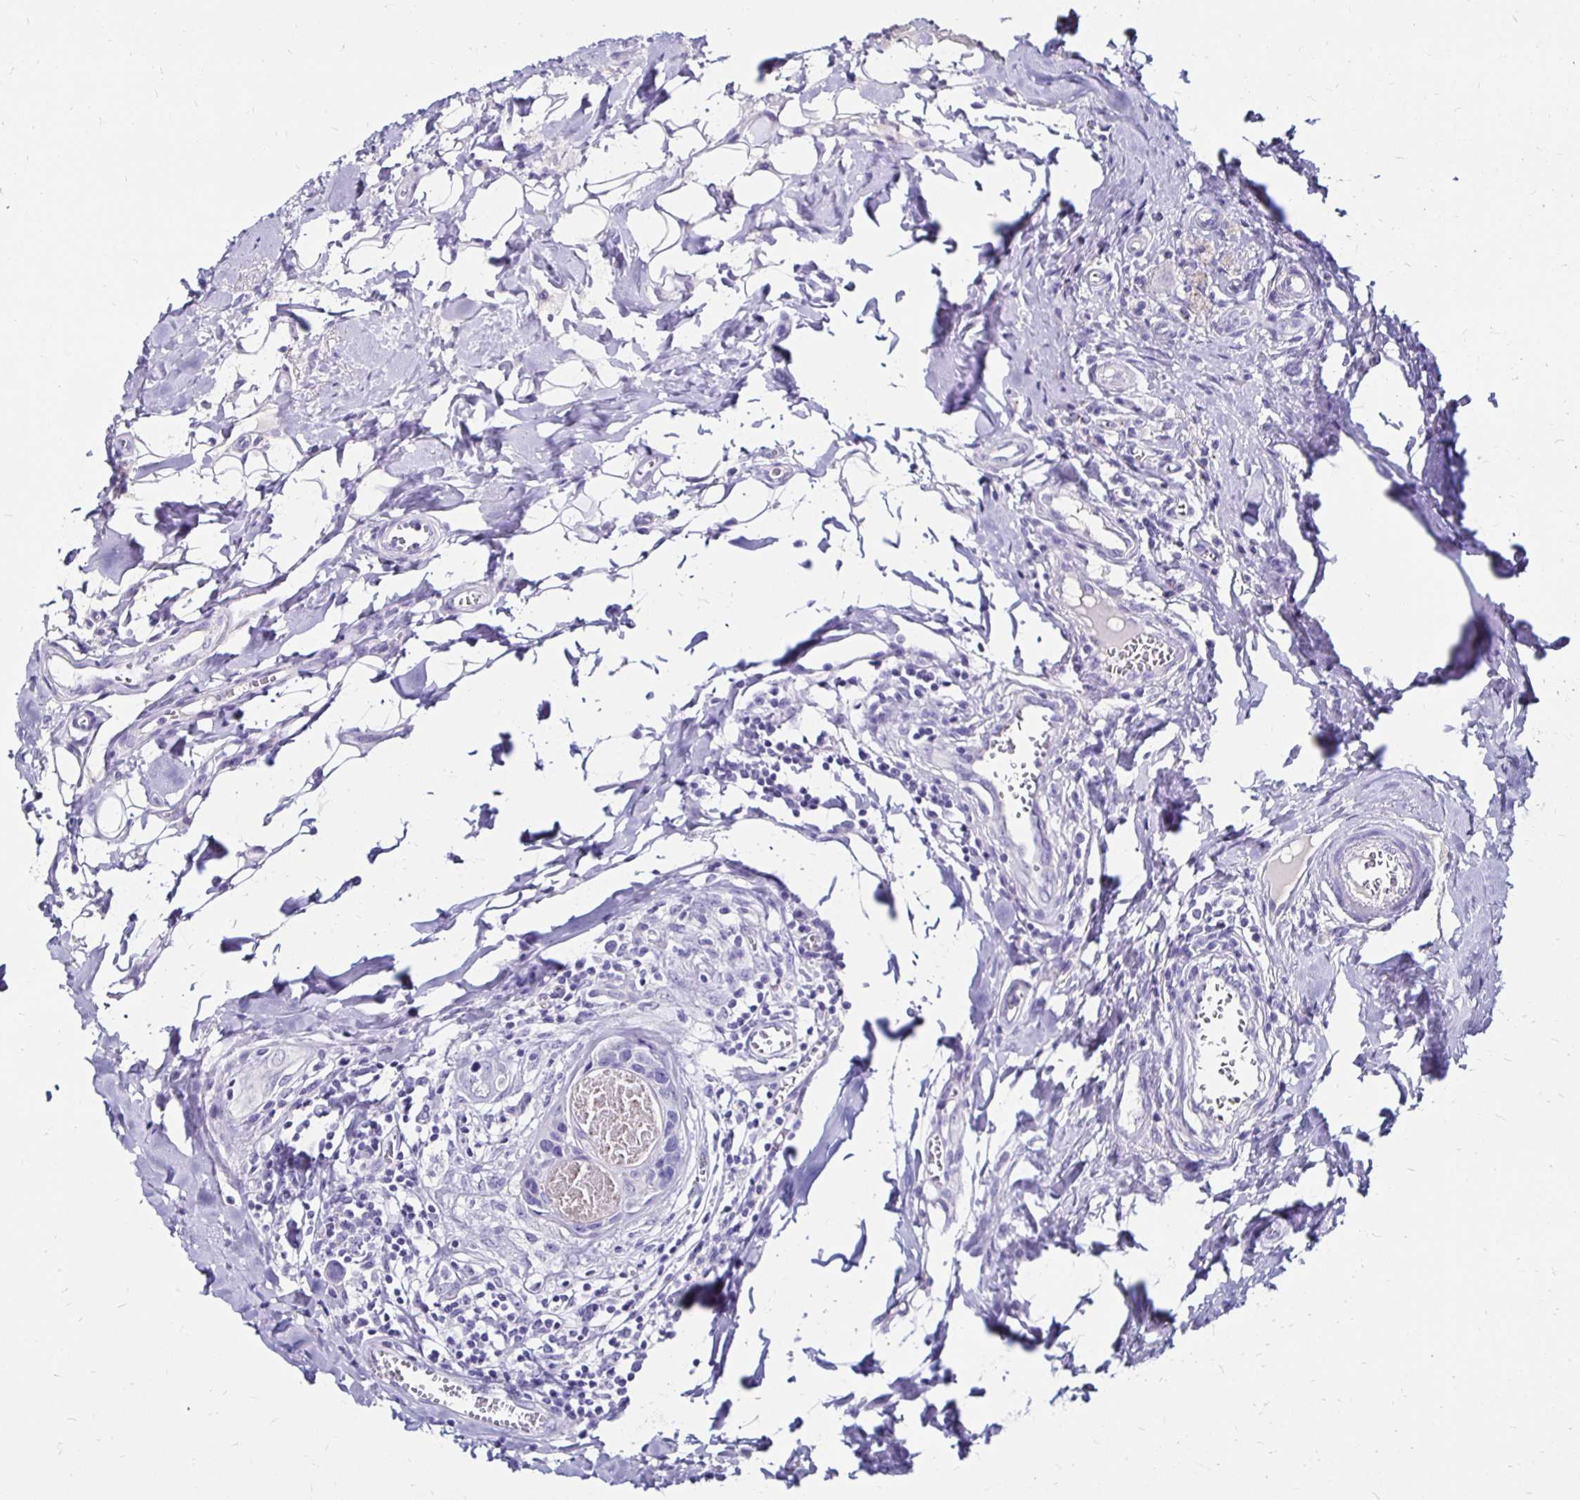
{"staining": {"intensity": "negative", "quantity": "none", "location": "none"}, "tissue": "breast cancer", "cell_type": "Tumor cells", "image_type": "cancer", "snomed": [{"axis": "morphology", "description": "Duct carcinoma"}, {"axis": "topography", "description": "Breast"}], "caption": "Immunohistochemistry (IHC) of breast cancer demonstrates no staining in tumor cells.", "gene": "KCNT1", "patient": {"sex": "female", "age": 24}}